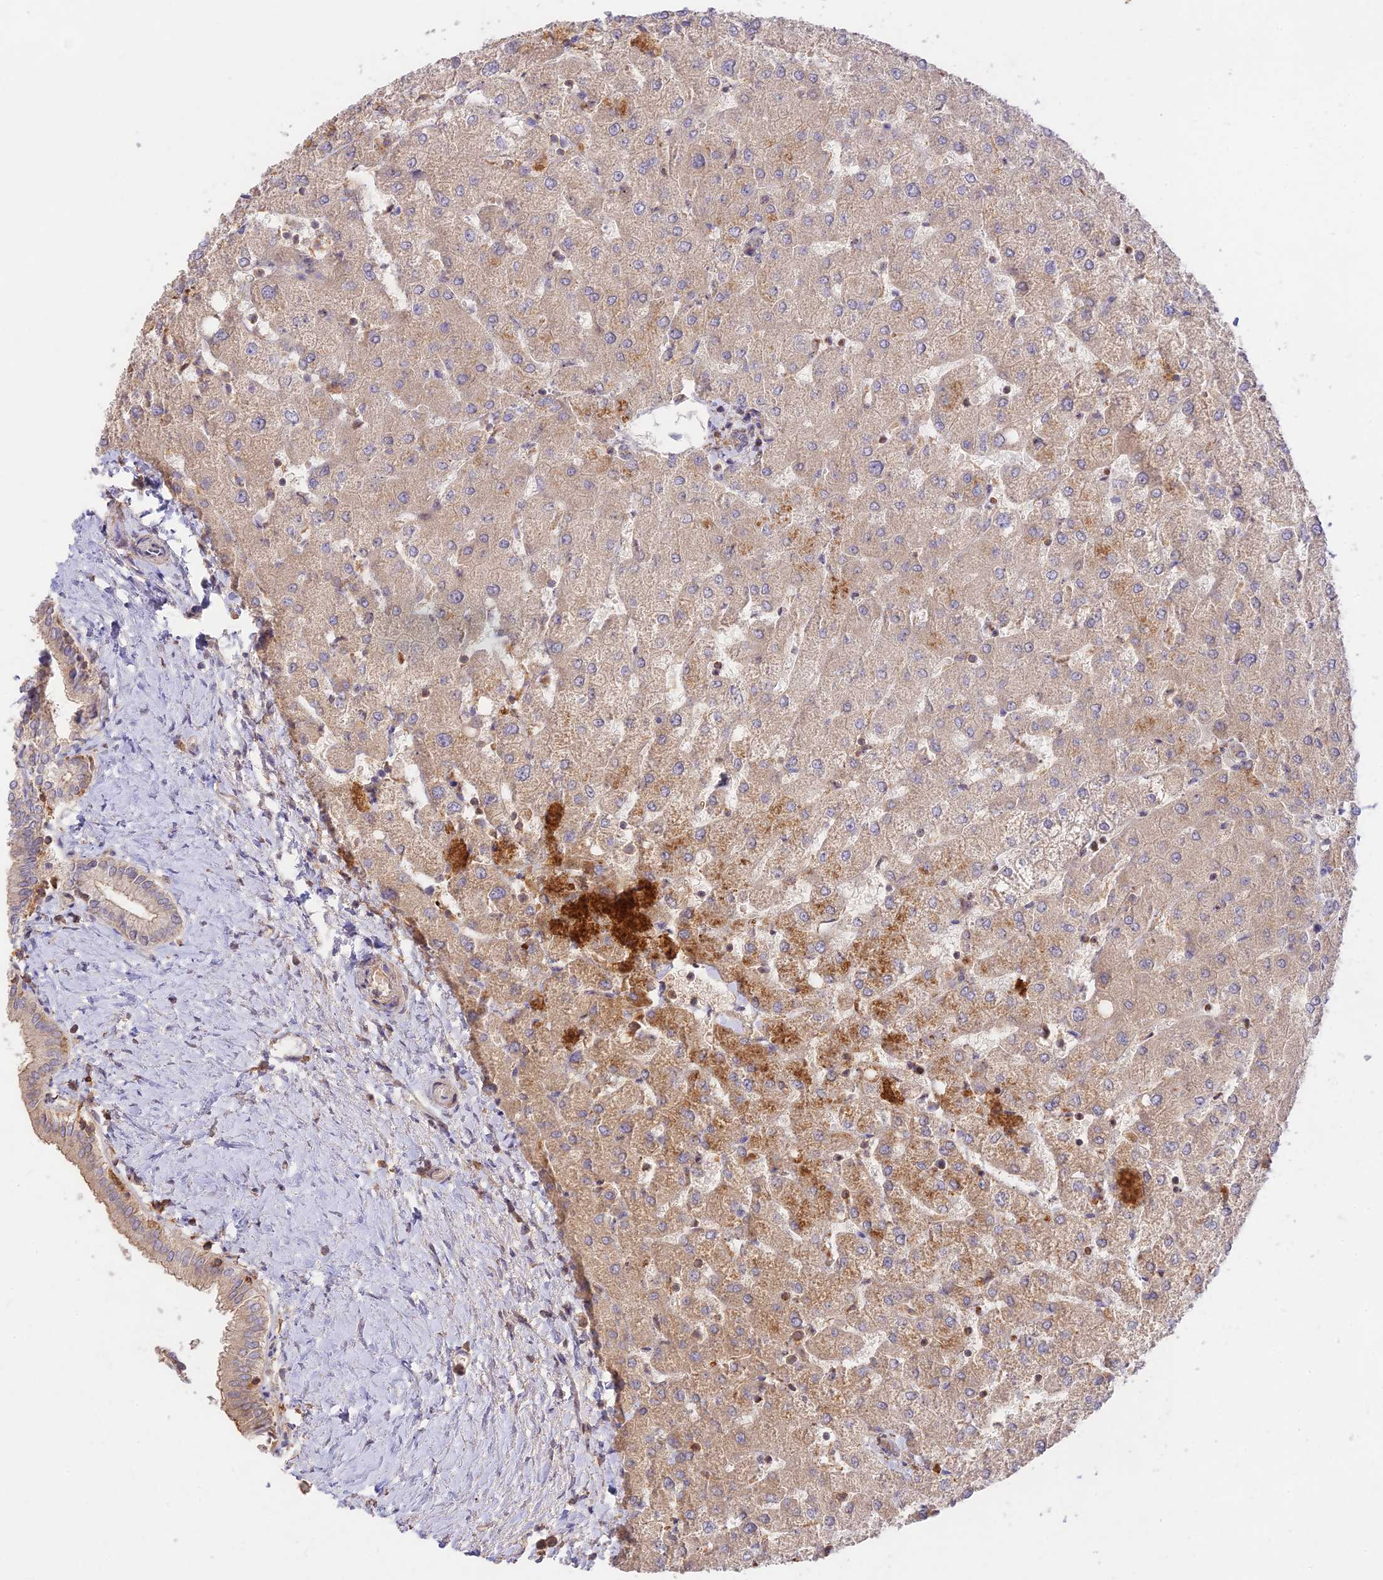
{"staining": {"intensity": "weak", "quantity": "25%-75%", "location": "cytoplasmic/membranous"}, "tissue": "liver", "cell_type": "Cholangiocytes", "image_type": "normal", "snomed": [{"axis": "morphology", "description": "Normal tissue, NOS"}, {"axis": "topography", "description": "Liver"}], "caption": "Brown immunohistochemical staining in unremarkable liver demonstrates weak cytoplasmic/membranous positivity in about 25%-75% of cholangiocytes.", "gene": "CLCF1", "patient": {"sex": "female", "age": 54}}